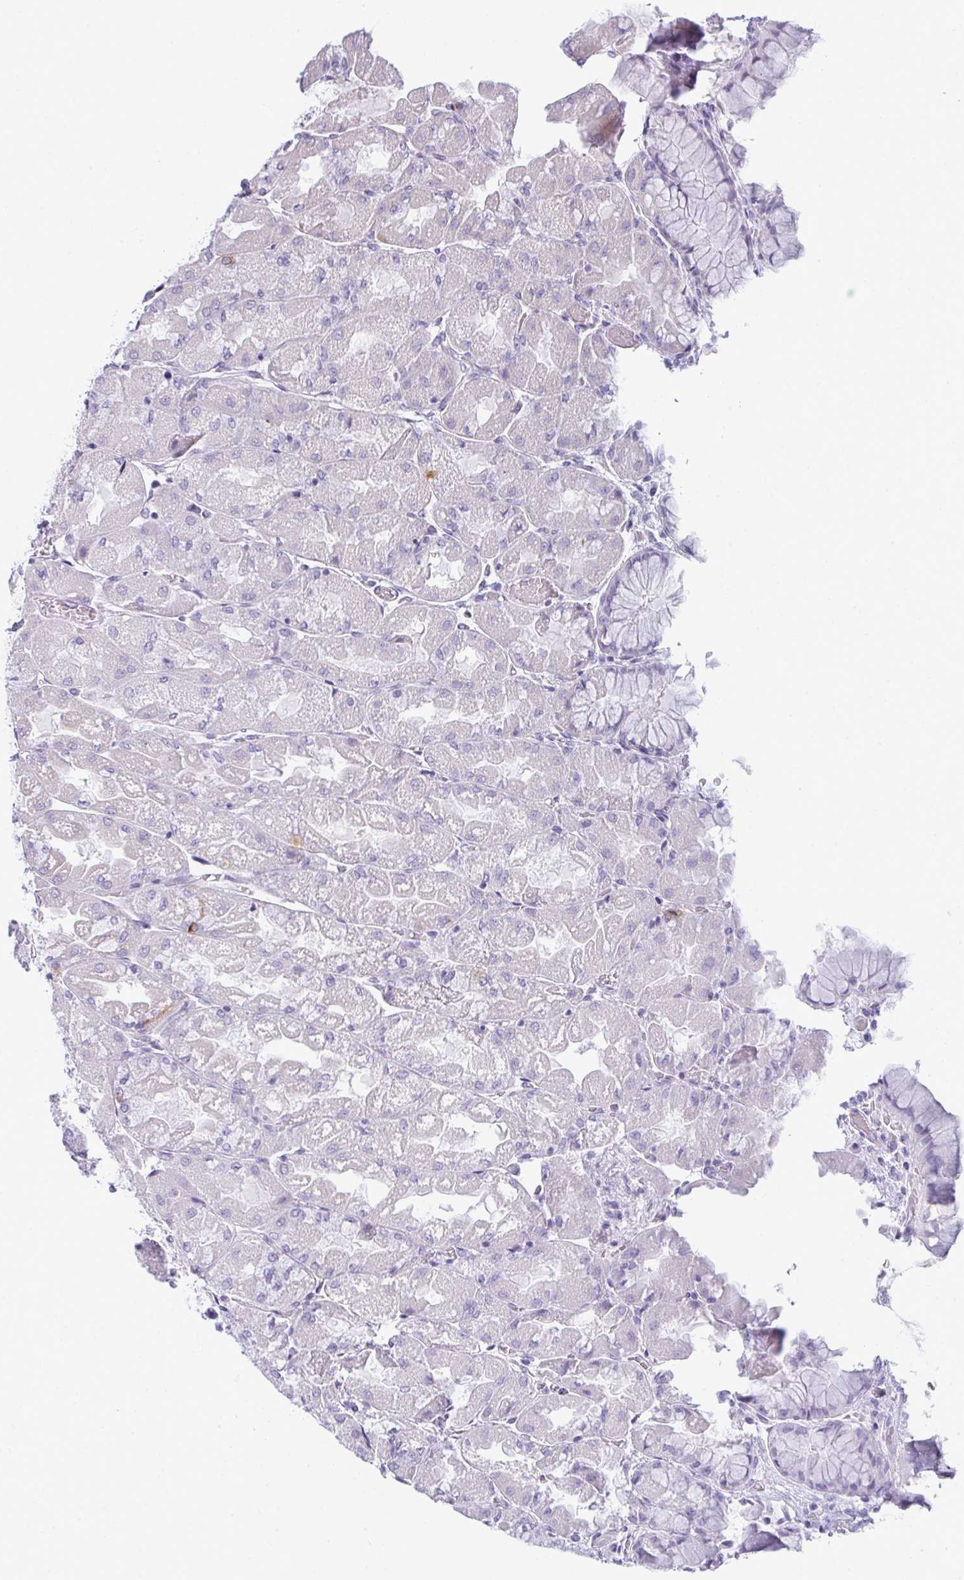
{"staining": {"intensity": "moderate", "quantity": "<25%", "location": "cytoplasmic/membranous"}, "tissue": "stomach", "cell_type": "Glandular cells", "image_type": "normal", "snomed": [{"axis": "morphology", "description": "Normal tissue, NOS"}, {"axis": "topography", "description": "Stomach"}], "caption": "Stomach stained for a protein exhibits moderate cytoplasmic/membranous positivity in glandular cells. (DAB (3,3'-diaminobenzidine) = brown stain, brightfield microscopy at high magnification).", "gene": "TEX33", "patient": {"sex": "female", "age": 61}}